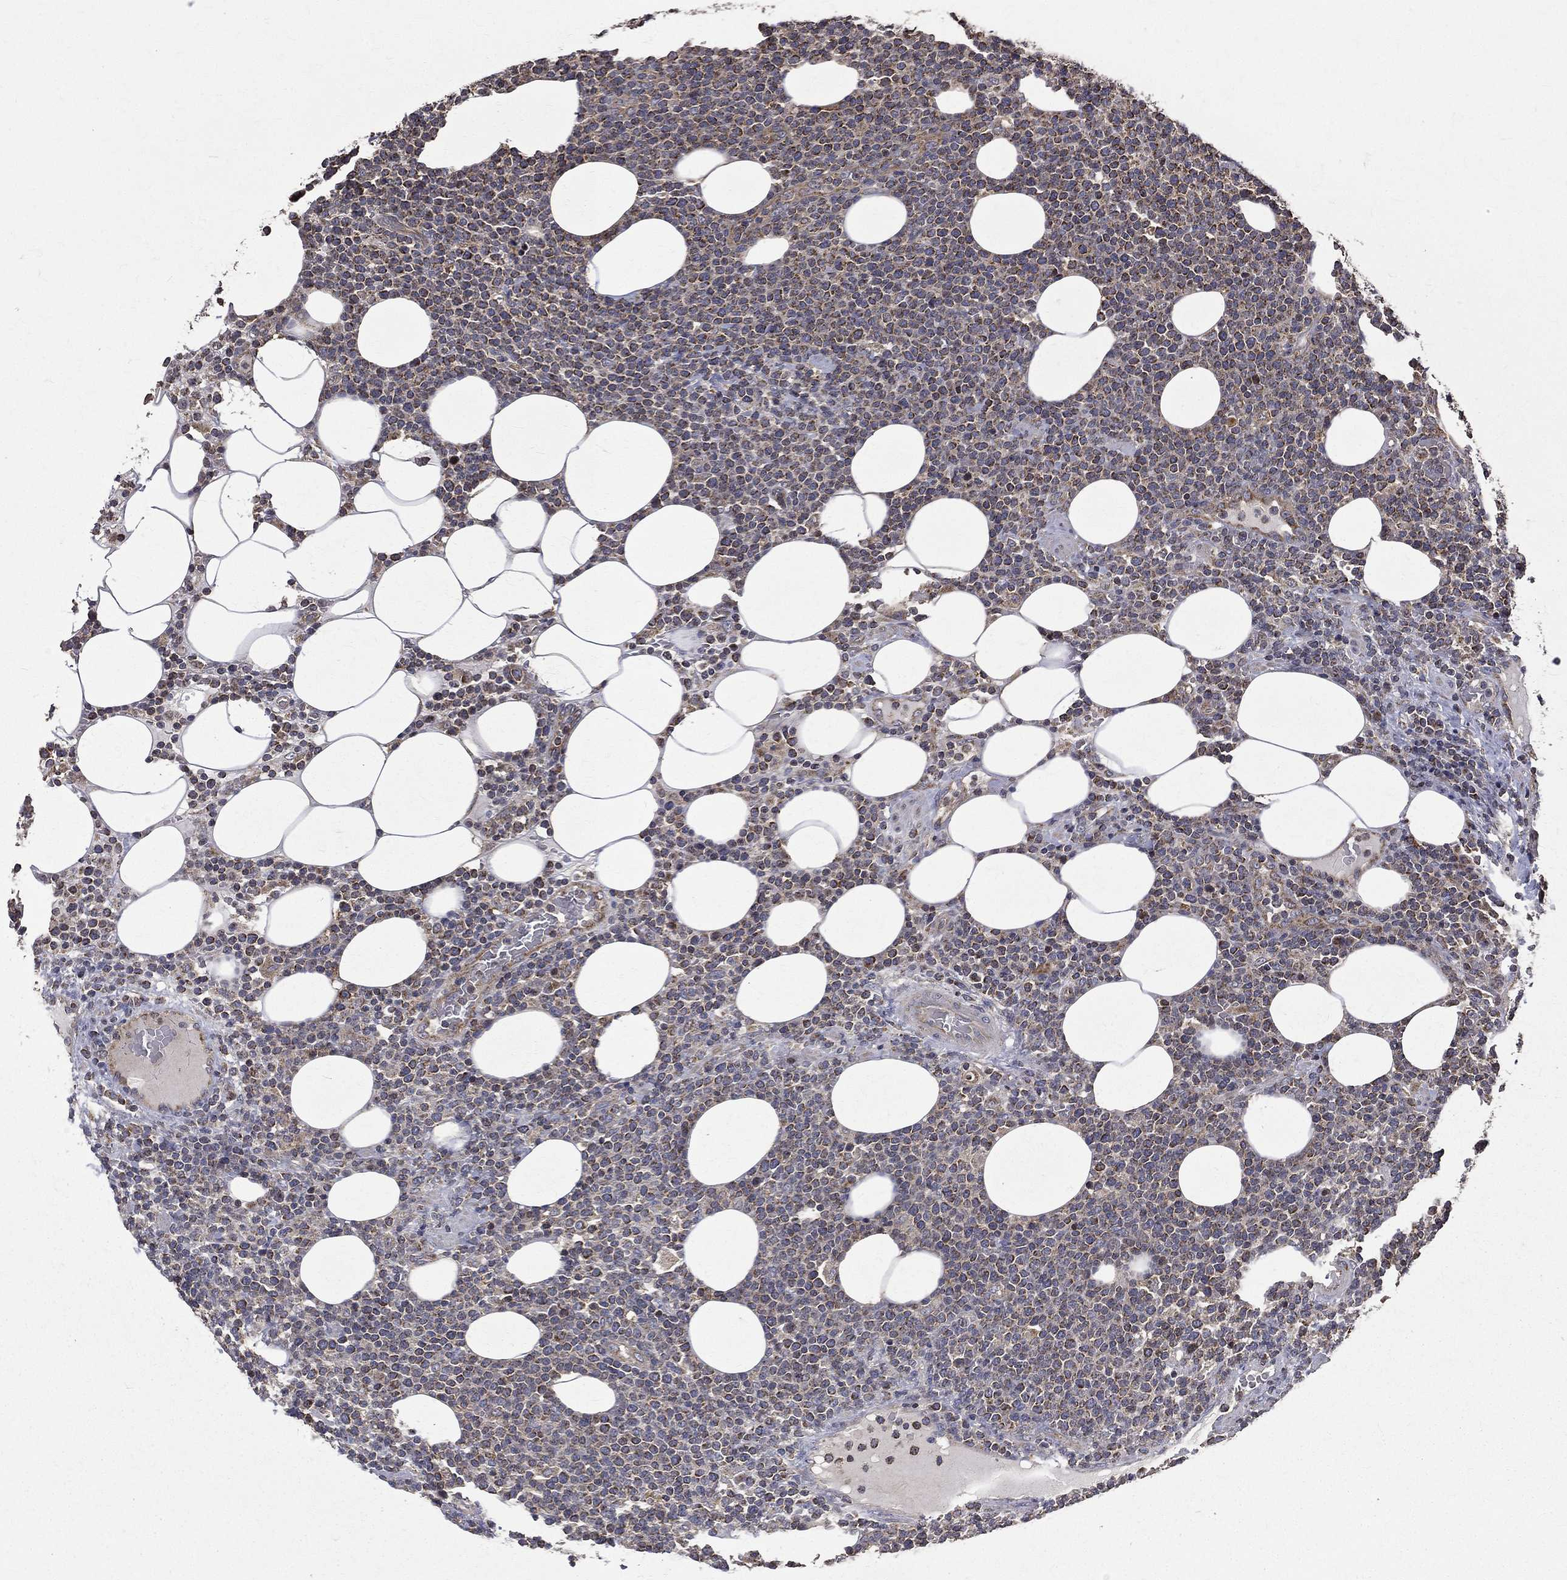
{"staining": {"intensity": "negative", "quantity": "none", "location": "none"}, "tissue": "lymphoma", "cell_type": "Tumor cells", "image_type": "cancer", "snomed": [{"axis": "morphology", "description": "Malignant lymphoma, non-Hodgkin's type, High grade"}, {"axis": "topography", "description": "Lymph node"}], "caption": "An immunohistochemistry photomicrograph of lymphoma is shown. There is no staining in tumor cells of lymphoma. (DAB IHC visualized using brightfield microscopy, high magnification).", "gene": "RPGR", "patient": {"sex": "male", "age": 61}}